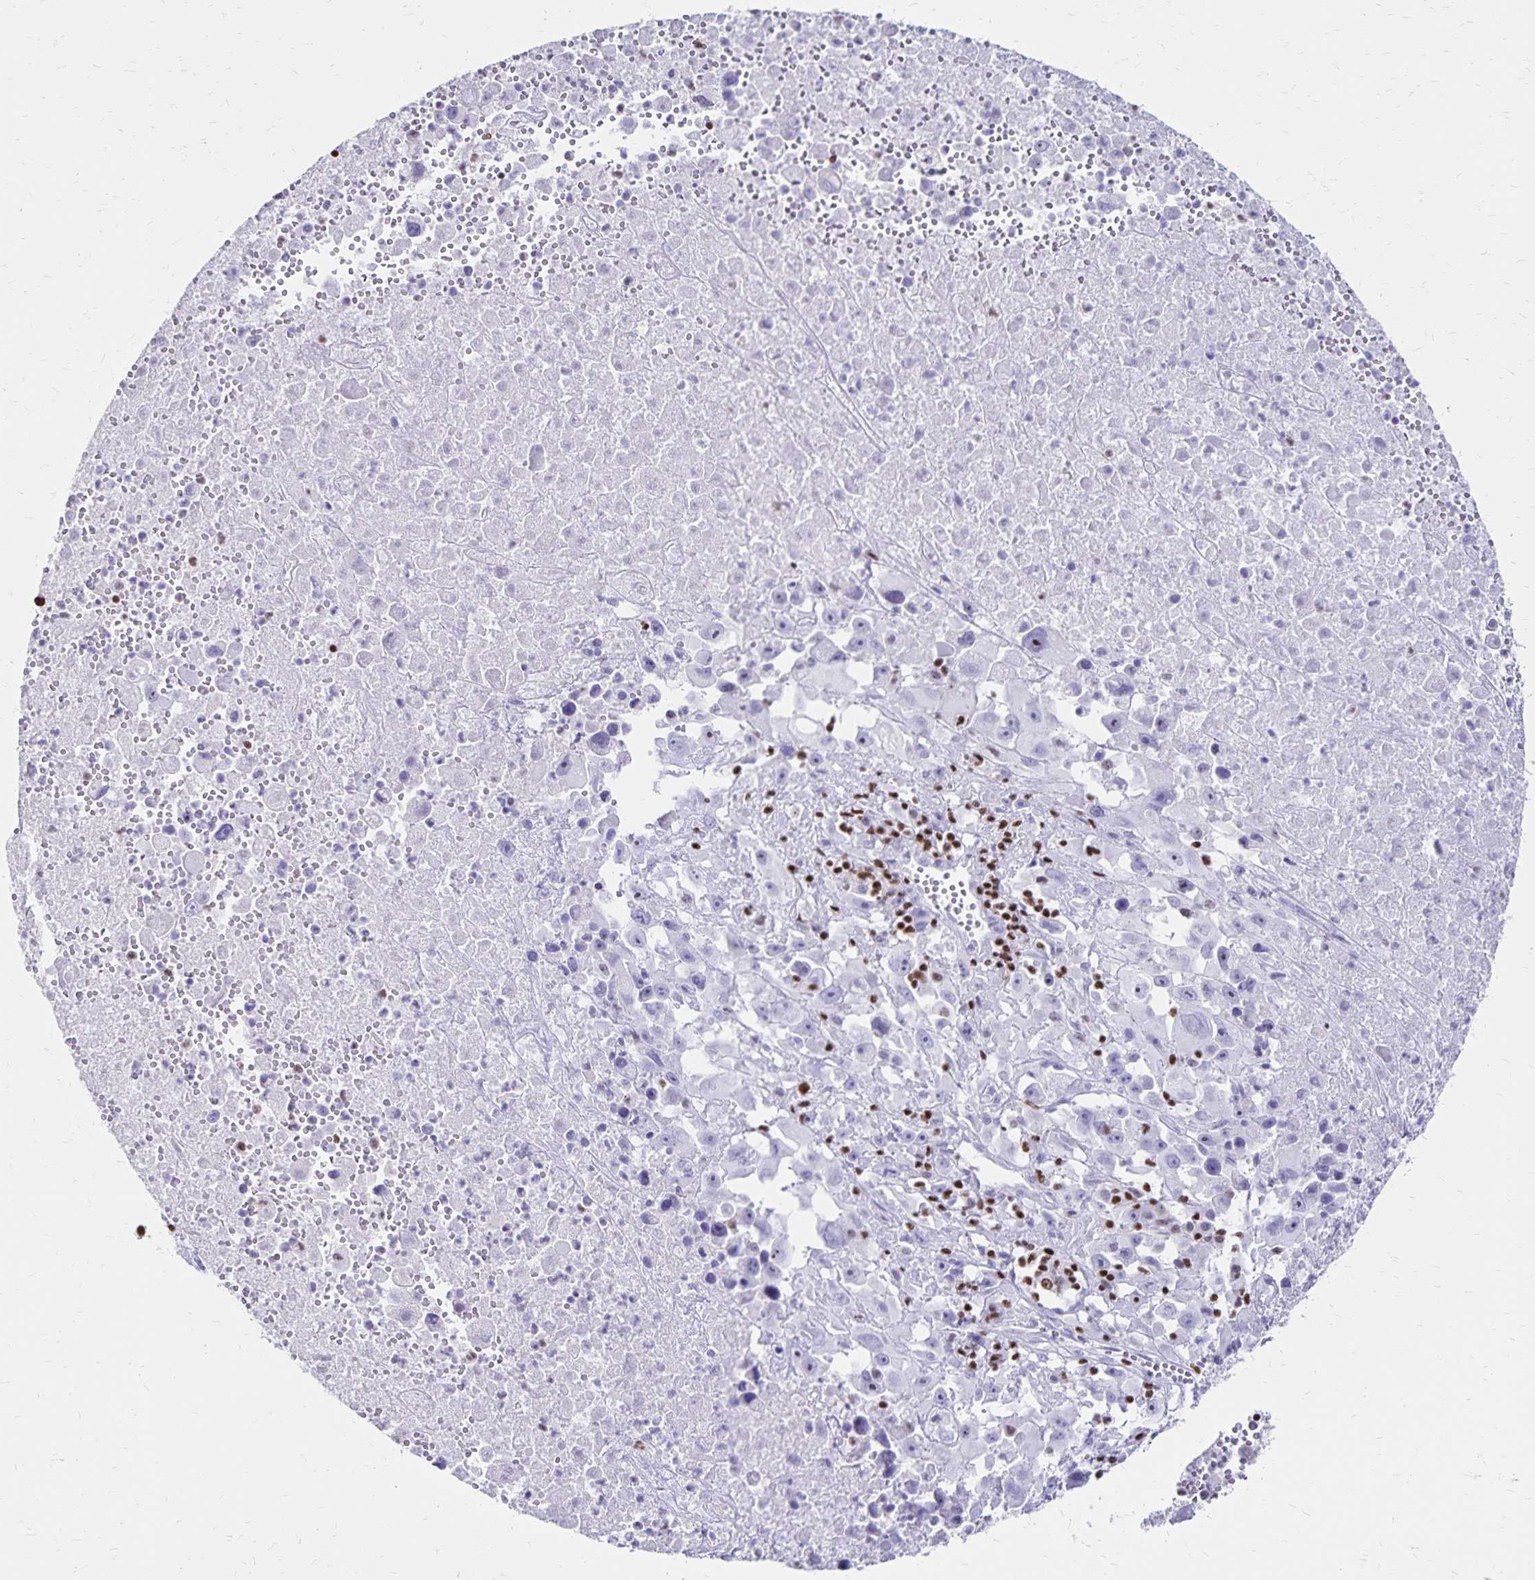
{"staining": {"intensity": "negative", "quantity": "none", "location": "none"}, "tissue": "melanoma", "cell_type": "Tumor cells", "image_type": "cancer", "snomed": [{"axis": "morphology", "description": "Malignant melanoma, Metastatic site"}, {"axis": "topography", "description": "Soft tissue"}], "caption": "This is an IHC image of malignant melanoma (metastatic site). There is no staining in tumor cells.", "gene": "IKZF1", "patient": {"sex": "male", "age": 50}}